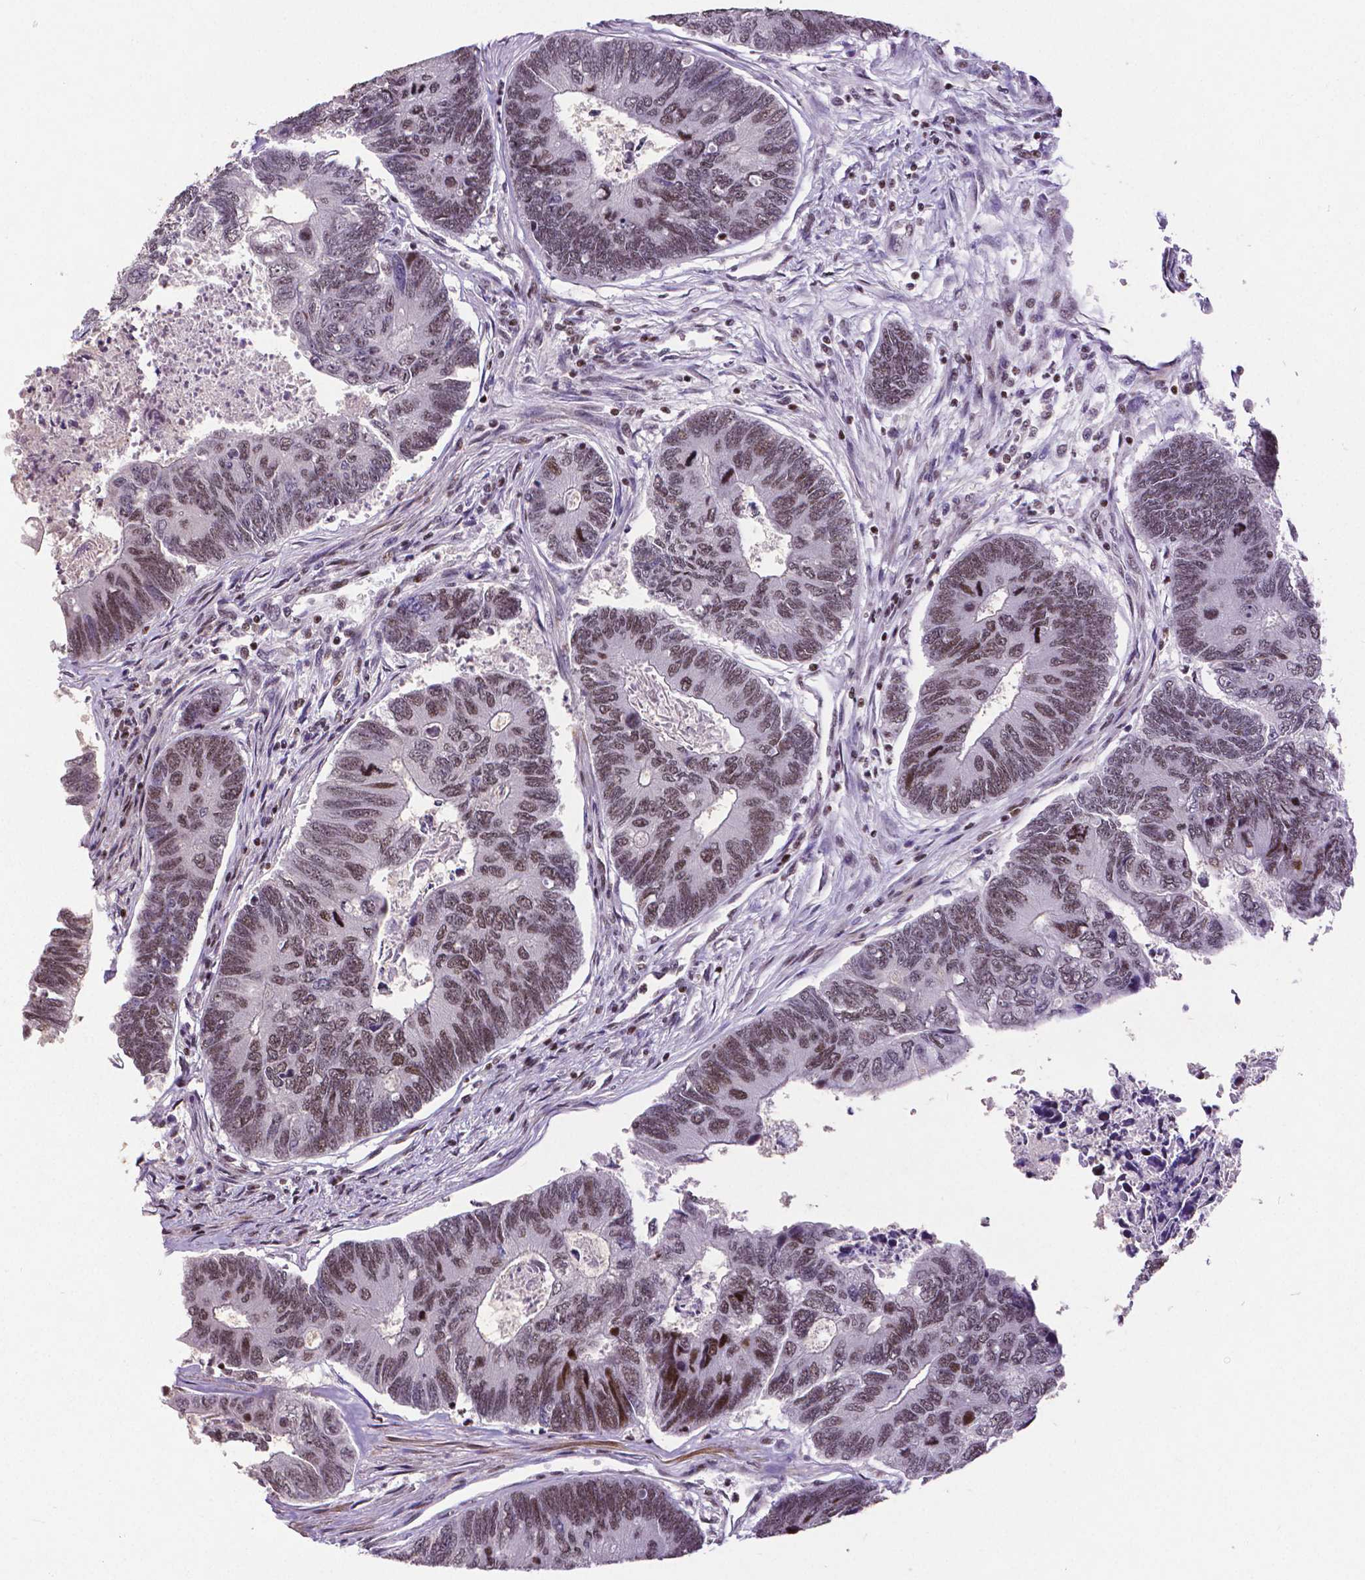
{"staining": {"intensity": "strong", "quantity": "25%-75%", "location": "nuclear"}, "tissue": "colorectal cancer", "cell_type": "Tumor cells", "image_type": "cancer", "snomed": [{"axis": "morphology", "description": "Adenocarcinoma, NOS"}, {"axis": "topography", "description": "Colon"}], "caption": "Protein staining reveals strong nuclear expression in about 25%-75% of tumor cells in colorectal cancer (adenocarcinoma).", "gene": "CTCF", "patient": {"sex": "female", "age": 67}}